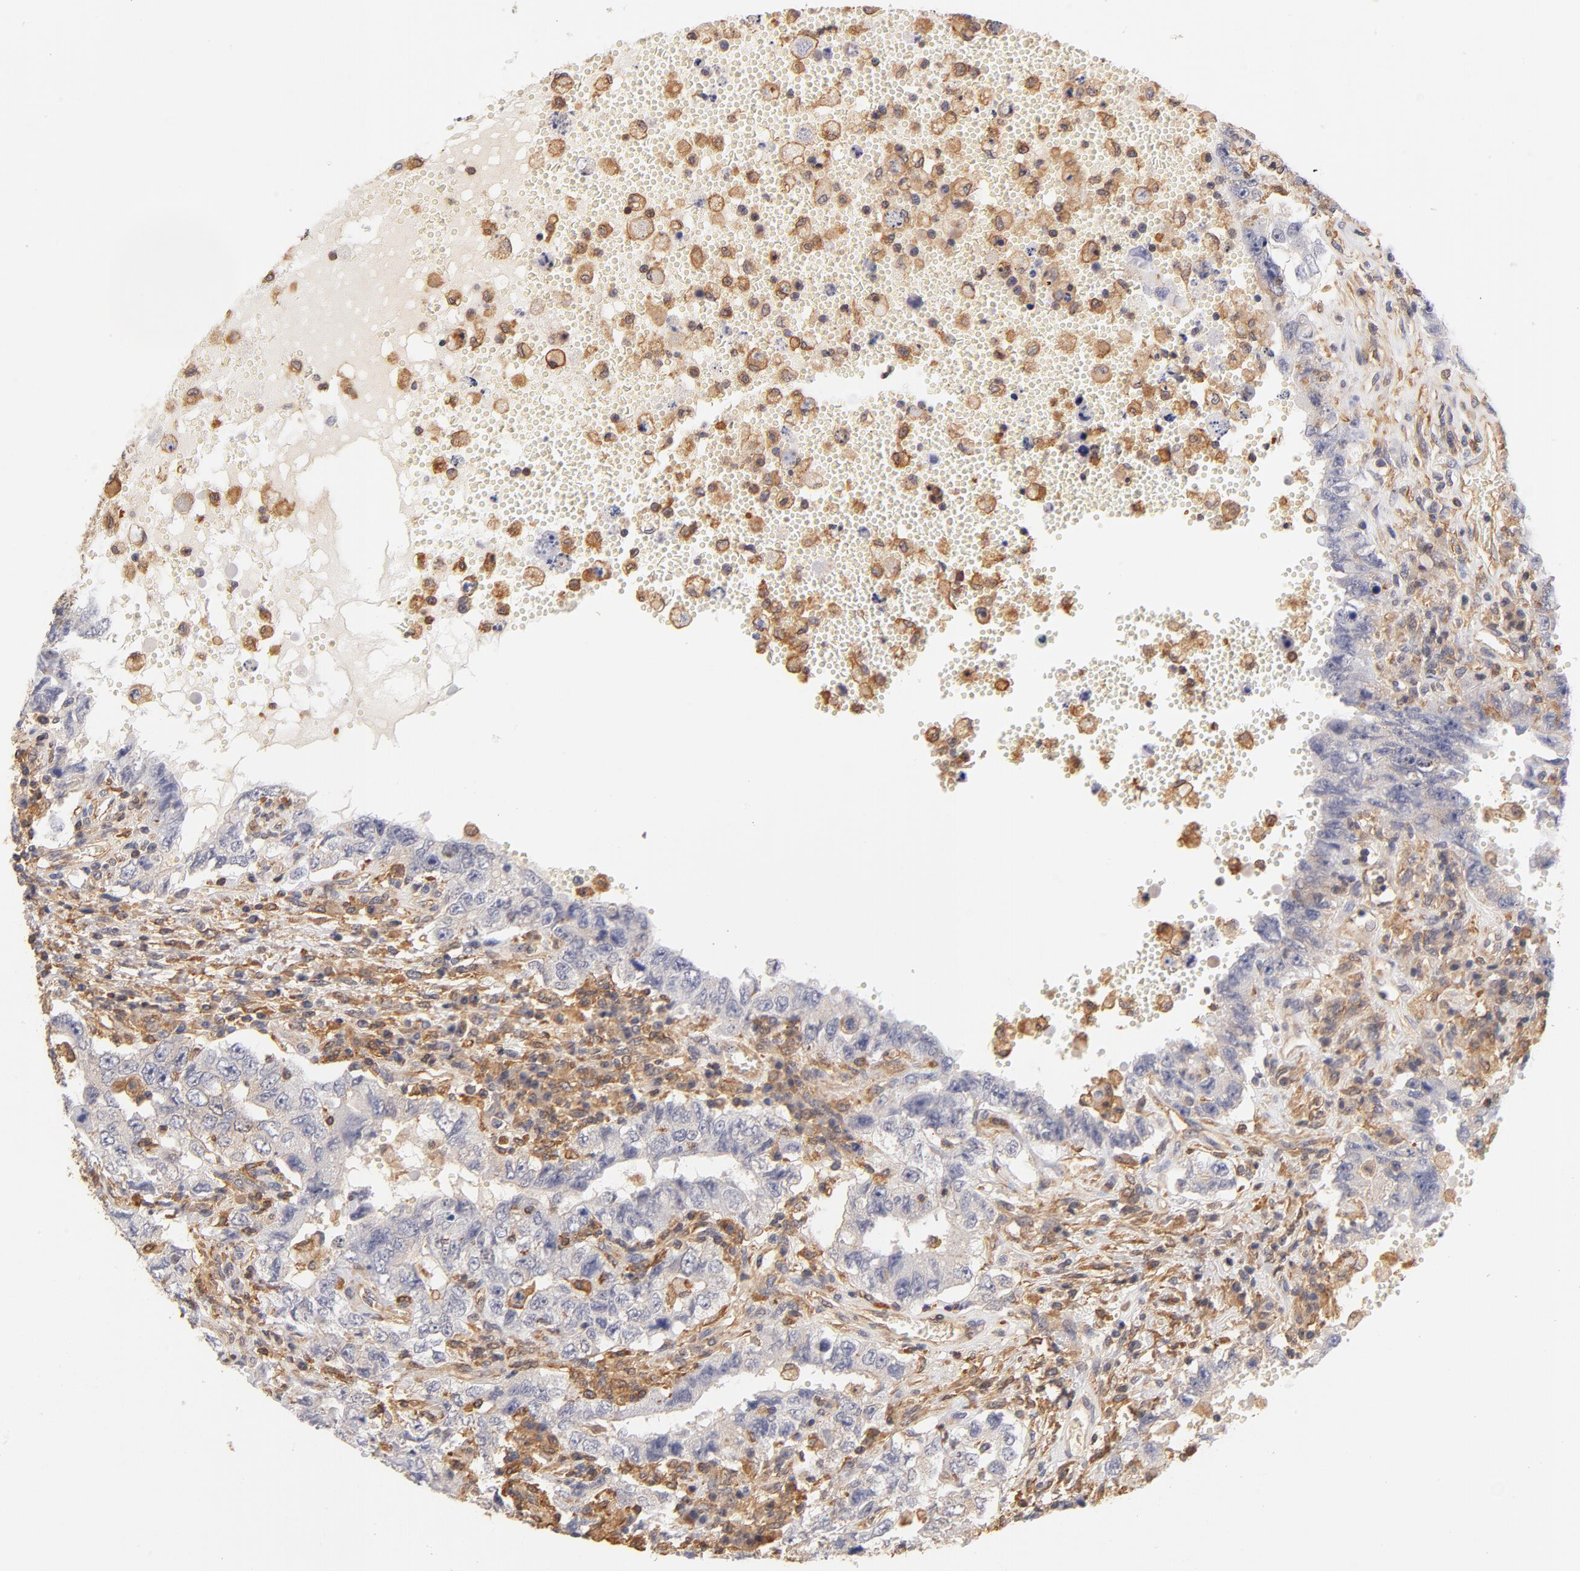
{"staining": {"intensity": "weak", "quantity": "<25%", "location": "cytoplasmic/membranous"}, "tissue": "testis cancer", "cell_type": "Tumor cells", "image_type": "cancer", "snomed": [{"axis": "morphology", "description": "Carcinoma, Embryonal, NOS"}, {"axis": "topography", "description": "Testis"}], "caption": "Tumor cells show no significant protein expression in testis cancer (embryonal carcinoma).", "gene": "FCMR", "patient": {"sex": "male", "age": 26}}